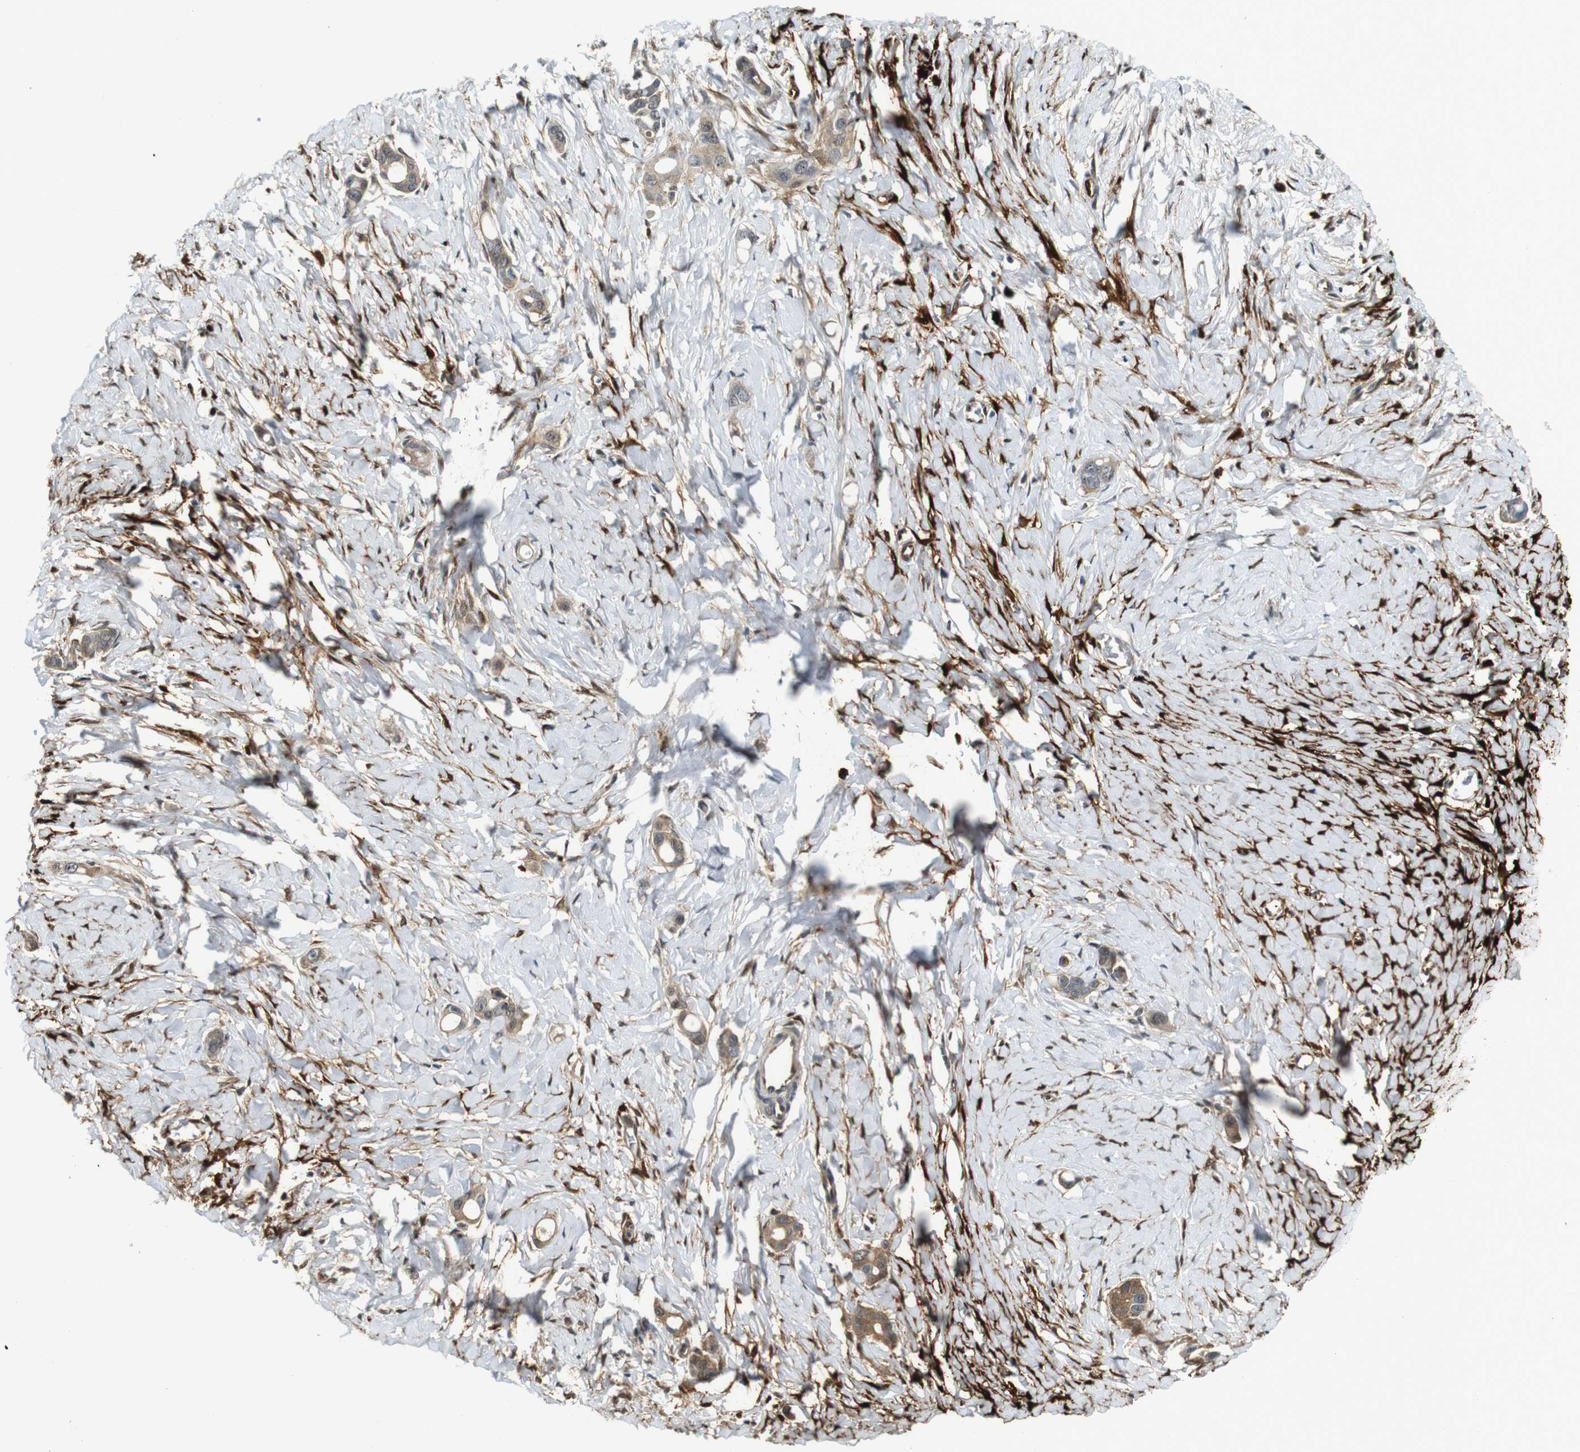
{"staining": {"intensity": "weak", "quantity": ">75%", "location": "cytoplasmic/membranous,nuclear"}, "tissue": "stomach cancer", "cell_type": "Tumor cells", "image_type": "cancer", "snomed": [{"axis": "morphology", "description": "Adenocarcinoma, NOS"}, {"axis": "topography", "description": "Stomach"}], "caption": "This photomicrograph demonstrates stomach adenocarcinoma stained with immunohistochemistry to label a protein in brown. The cytoplasmic/membranous and nuclear of tumor cells show weak positivity for the protein. Nuclei are counter-stained blue.", "gene": "LXN", "patient": {"sex": "female", "age": 75}}